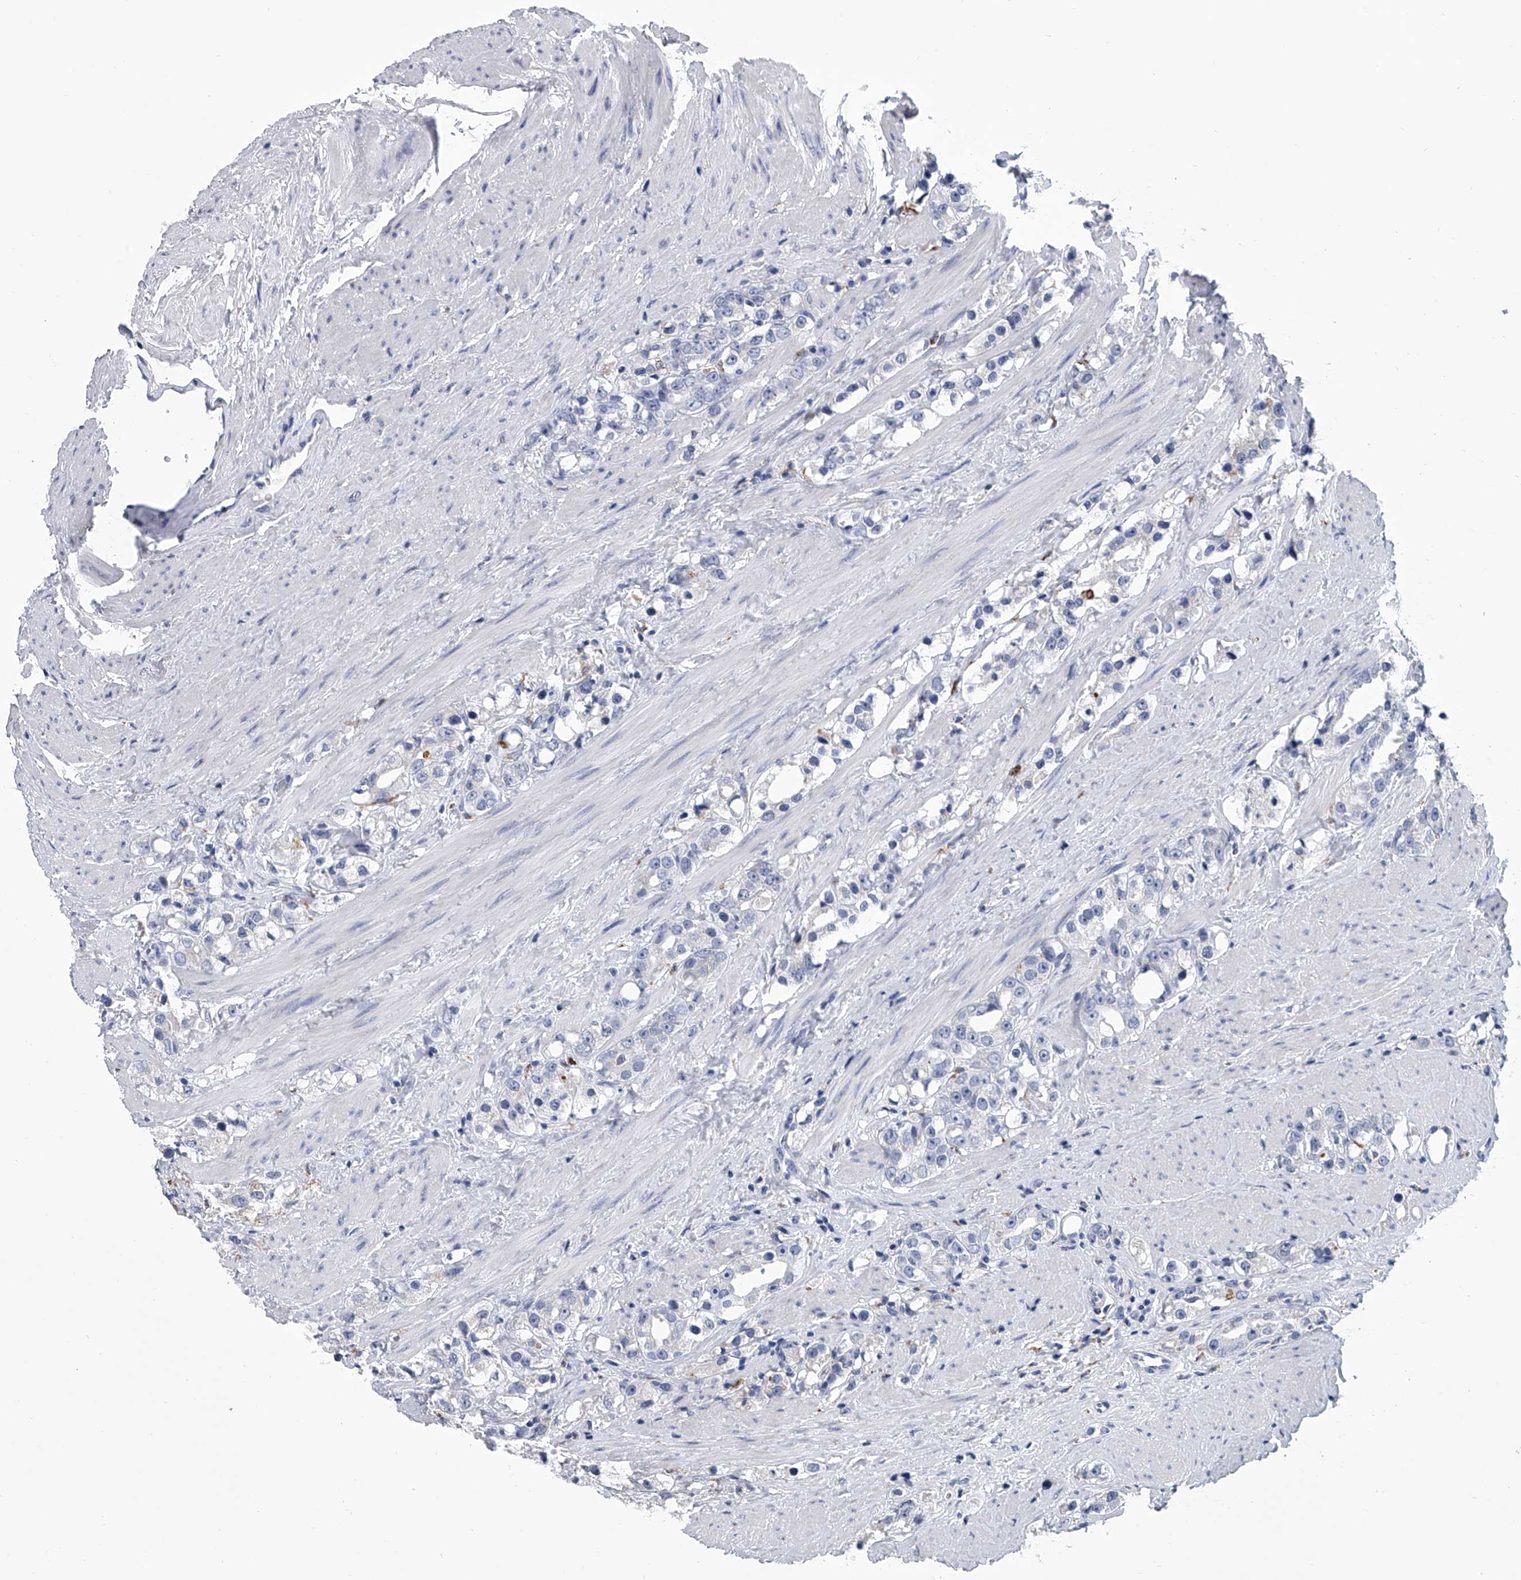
{"staining": {"intensity": "negative", "quantity": "none", "location": "none"}, "tissue": "prostate cancer", "cell_type": "Tumor cells", "image_type": "cancer", "snomed": [{"axis": "morphology", "description": "Adenocarcinoma, NOS"}, {"axis": "topography", "description": "Prostate"}], "caption": "Prostate cancer was stained to show a protein in brown. There is no significant expression in tumor cells. The staining is performed using DAB (3,3'-diaminobenzidine) brown chromogen with nuclei counter-stained in using hematoxylin.", "gene": "TRIM8", "patient": {"sex": "male", "age": 79}}